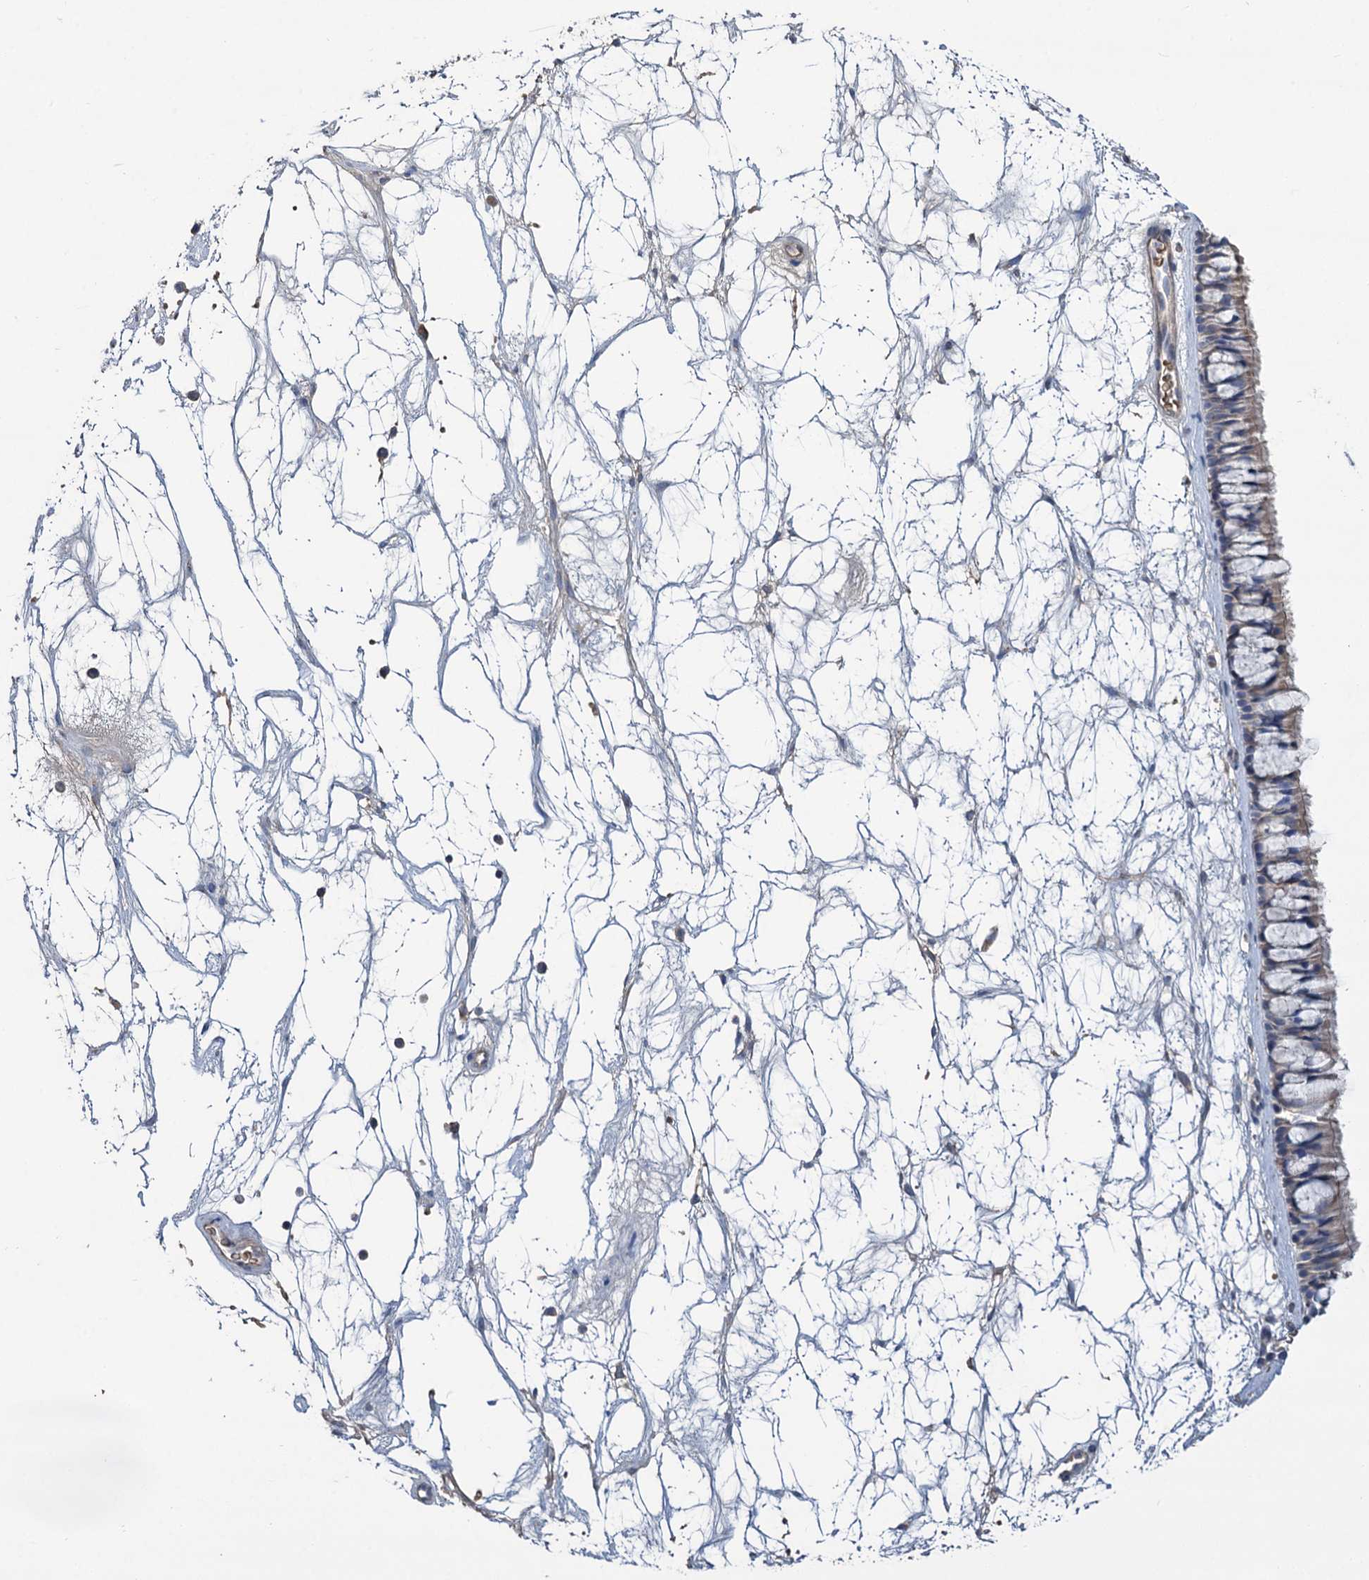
{"staining": {"intensity": "negative", "quantity": "none", "location": "none"}, "tissue": "nasopharynx", "cell_type": "Respiratory epithelial cells", "image_type": "normal", "snomed": [{"axis": "morphology", "description": "Normal tissue, NOS"}, {"axis": "topography", "description": "Nasopharynx"}], "caption": "Unremarkable nasopharynx was stained to show a protein in brown. There is no significant staining in respiratory epithelial cells. (DAB immunohistochemistry (IHC) with hematoxylin counter stain).", "gene": "URAD", "patient": {"sex": "male", "age": 64}}